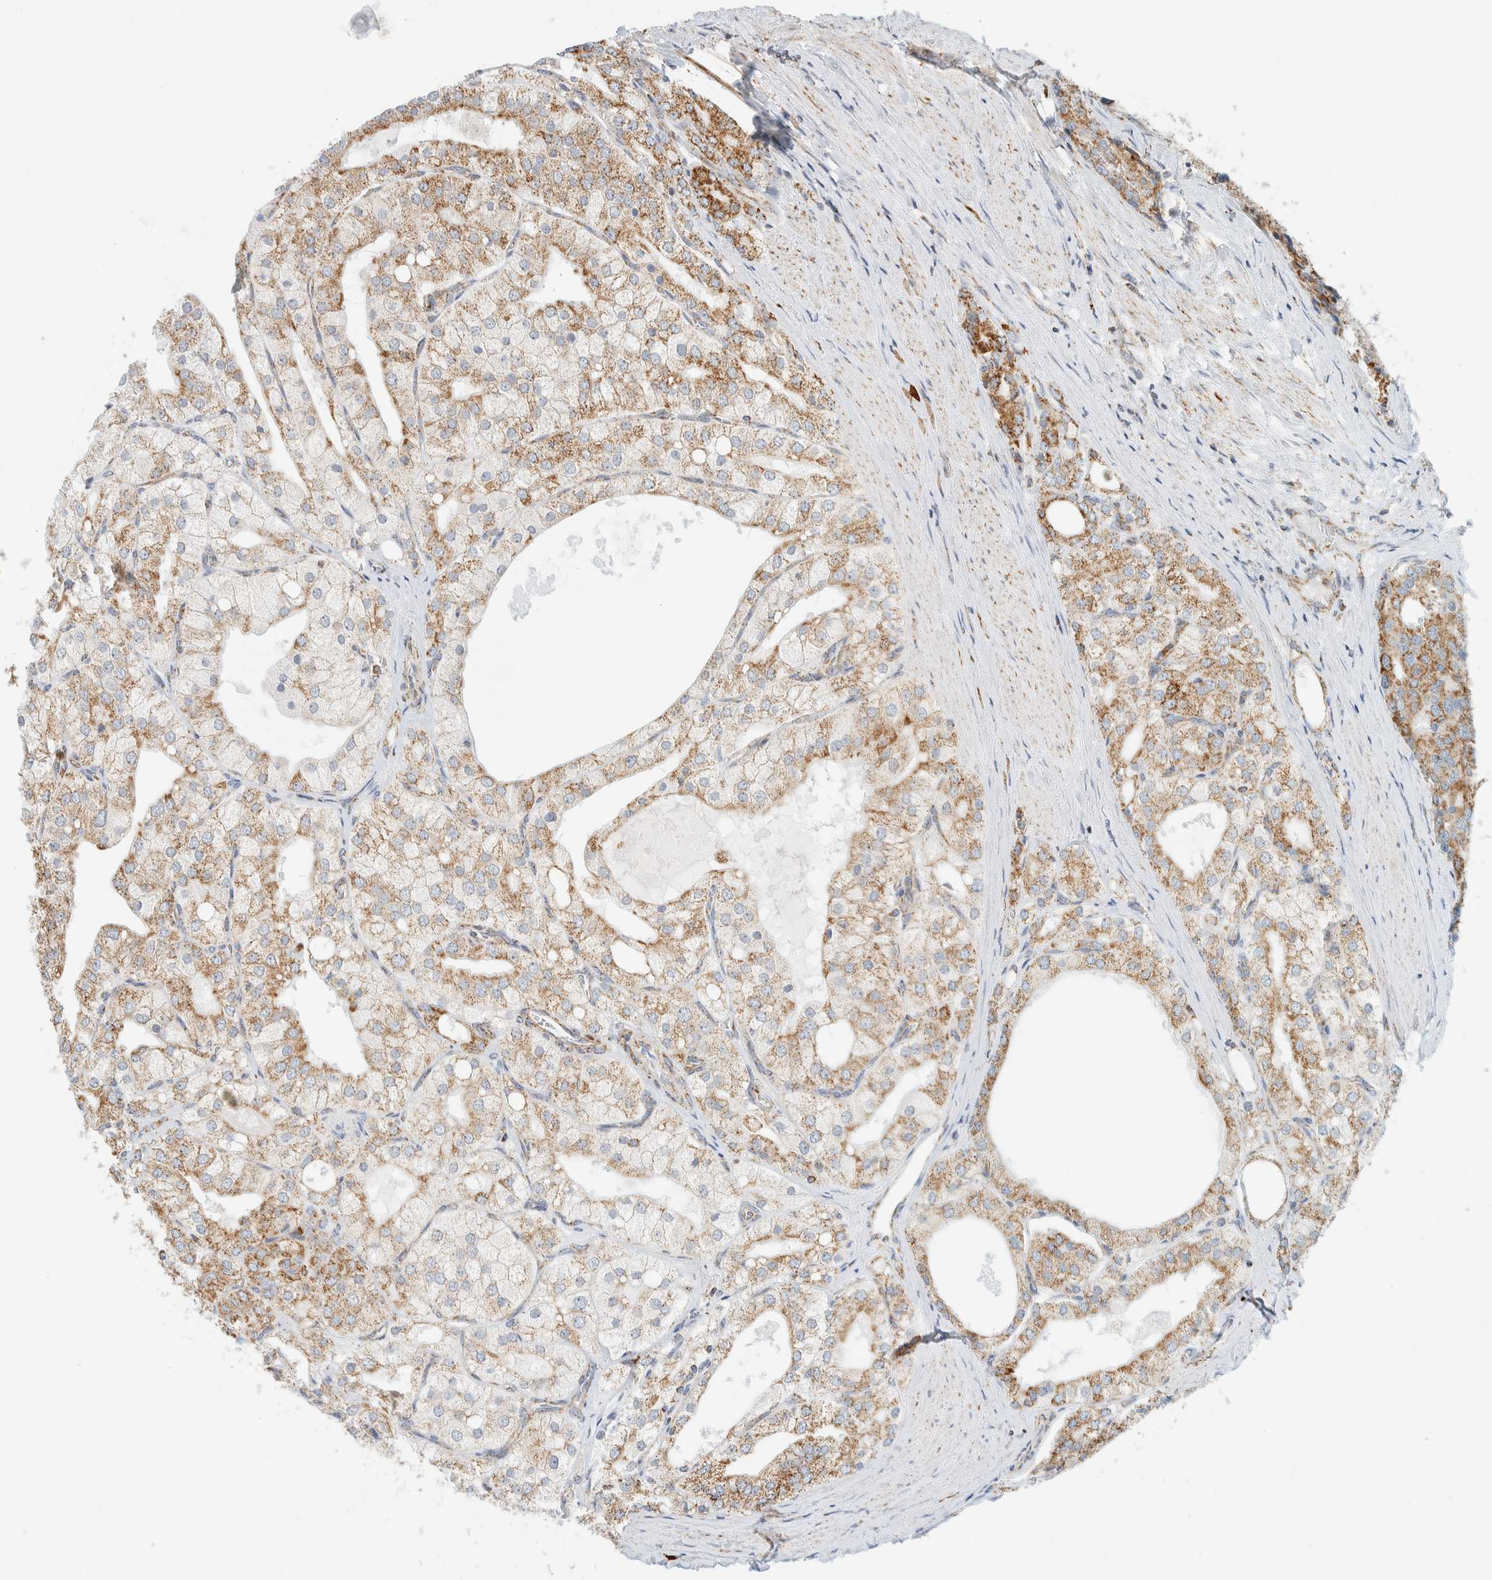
{"staining": {"intensity": "moderate", "quantity": ">75%", "location": "cytoplasmic/membranous"}, "tissue": "prostate cancer", "cell_type": "Tumor cells", "image_type": "cancer", "snomed": [{"axis": "morphology", "description": "Adenocarcinoma, High grade"}, {"axis": "topography", "description": "Prostate"}], "caption": "Immunohistochemistry staining of adenocarcinoma (high-grade) (prostate), which demonstrates medium levels of moderate cytoplasmic/membranous expression in about >75% of tumor cells indicating moderate cytoplasmic/membranous protein staining. The staining was performed using DAB (3,3'-diaminobenzidine) (brown) for protein detection and nuclei were counterstained in hematoxylin (blue).", "gene": "KIFAP3", "patient": {"sex": "male", "age": 50}}